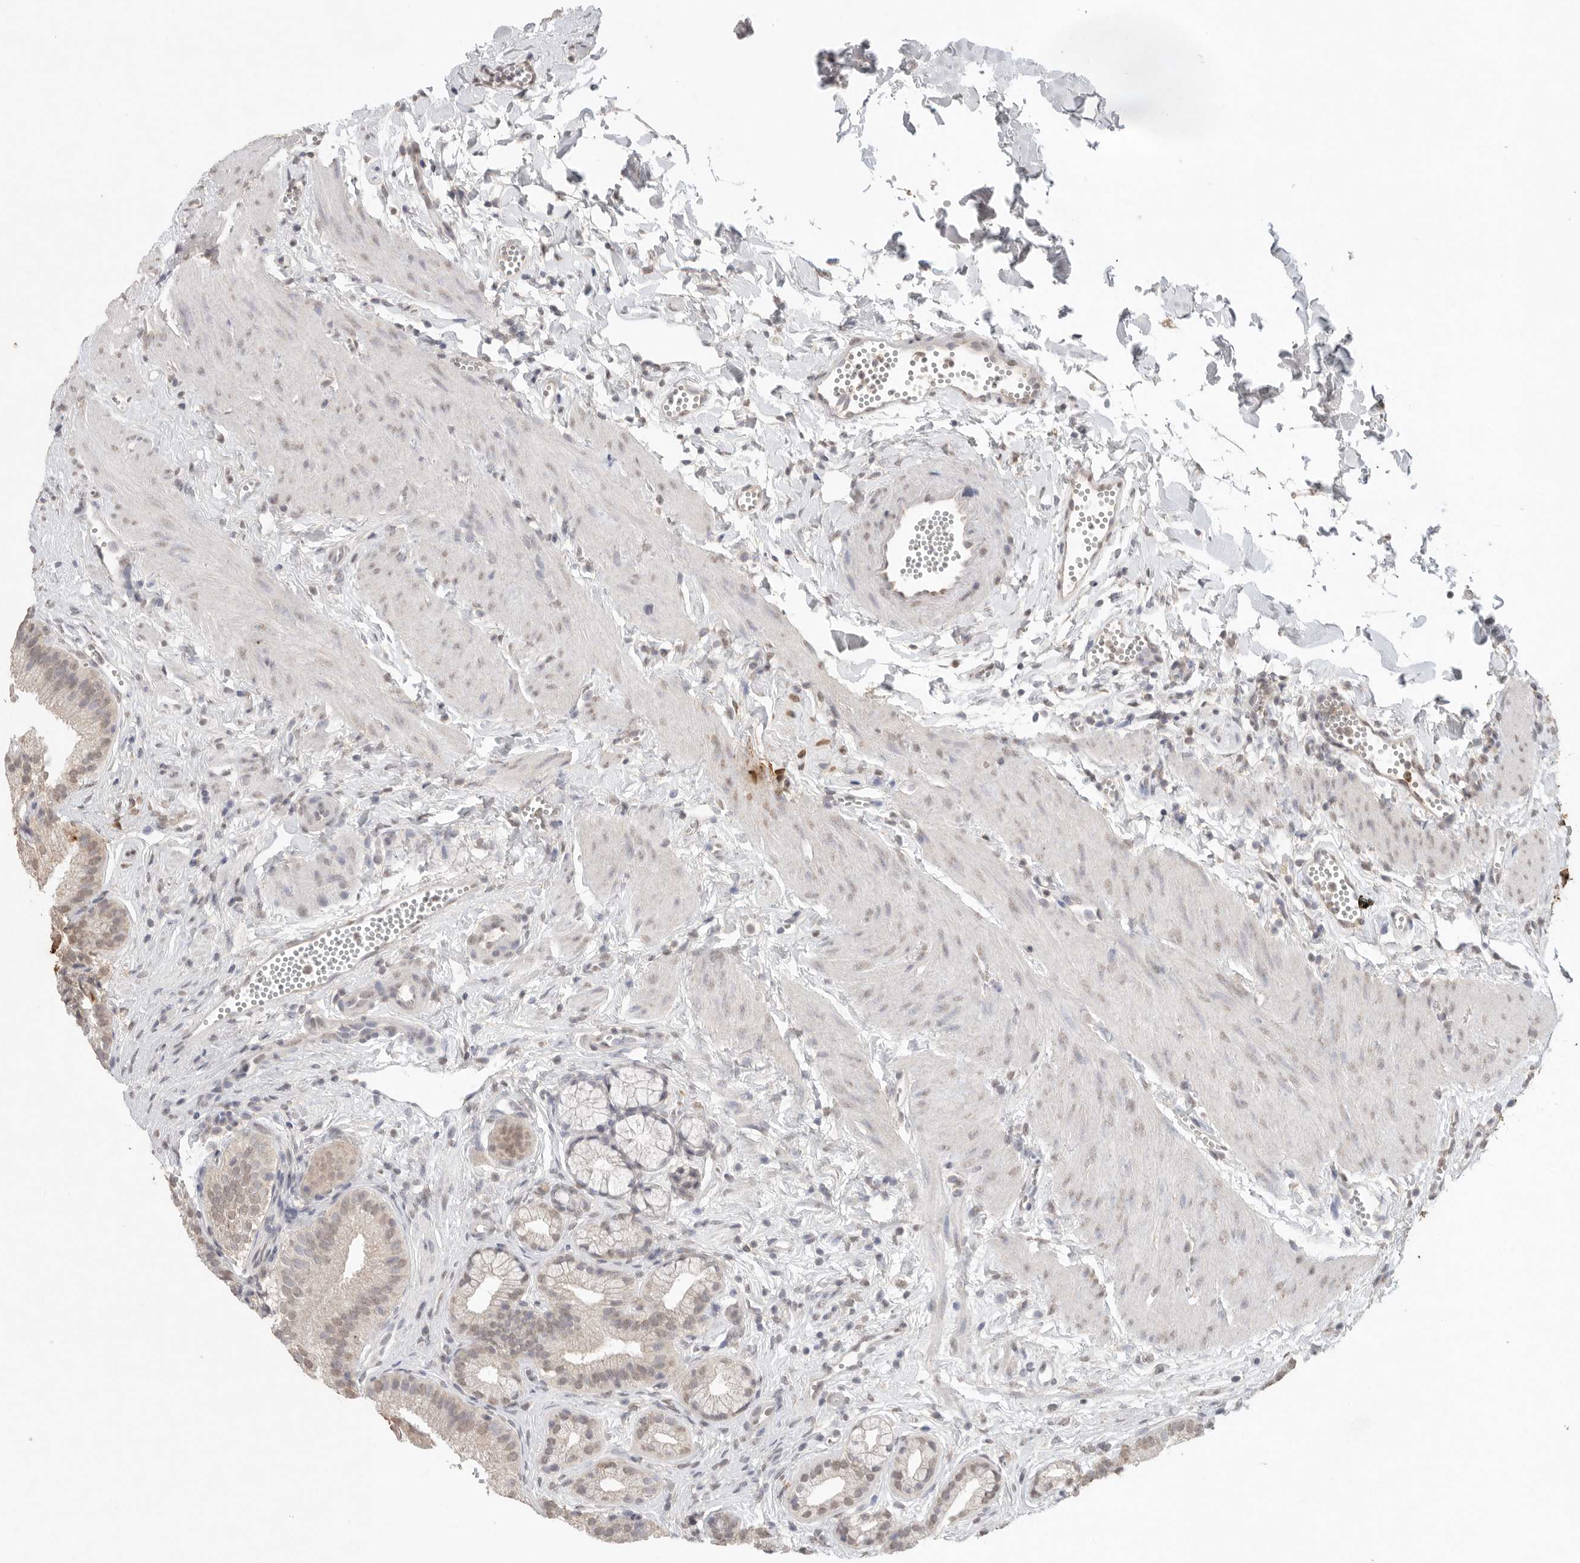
{"staining": {"intensity": "weak", "quantity": ">75%", "location": "cytoplasmic/membranous,nuclear"}, "tissue": "gallbladder", "cell_type": "Glandular cells", "image_type": "normal", "snomed": [{"axis": "morphology", "description": "Normal tissue, NOS"}, {"axis": "topography", "description": "Gallbladder"}], "caption": "High-power microscopy captured an immunohistochemistry histopathology image of unremarkable gallbladder, revealing weak cytoplasmic/membranous,nuclear staining in approximately >75% of glandular cells.", "gene": "KLK5", "patient": {"sex": "male", "age": 38}}